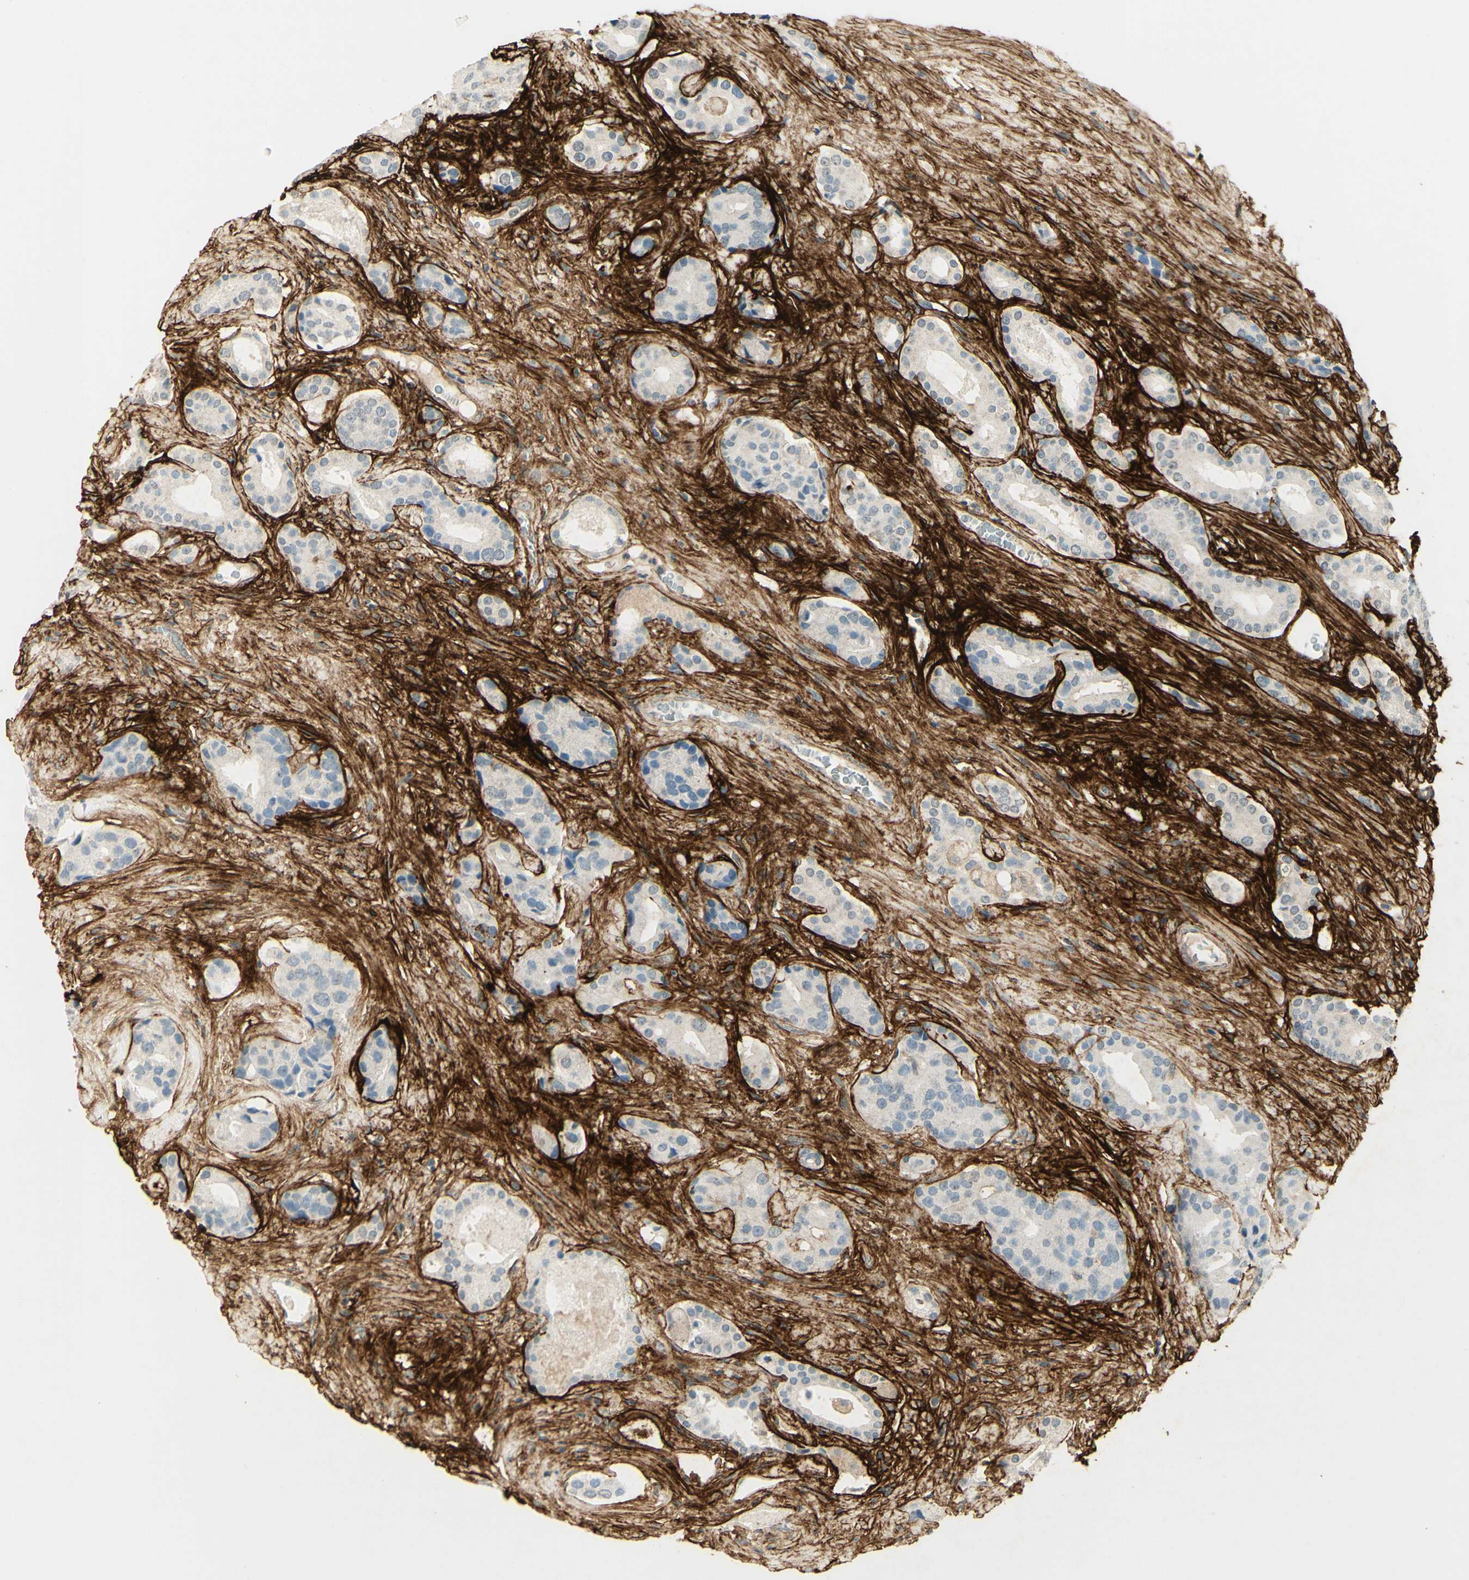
{"staining": {"intensity": "negative", "quantity": "none", "location": "none"}, "tissue": "prostate cancer", "cell_type": "Tumor cells", "image_type": "cancer", "snomed": [{"axis": "morphology", "description": "Adenocarcinoma, High grade"}, {"axis": "topography", "description": "Prostate"}], "caption": "High magnification brightfield microscopy of prostate cancer (adenocarcinoma (high-grade)) stained with DAB (brown) and counterstained with hematoxylin (blue): tumor cells show no significant staining. (DAB immunohistochemistry visualized using brightfield microscopy, high magnification).", "gene": "TNN", "patient": {"sex": "male", "age": 71}}